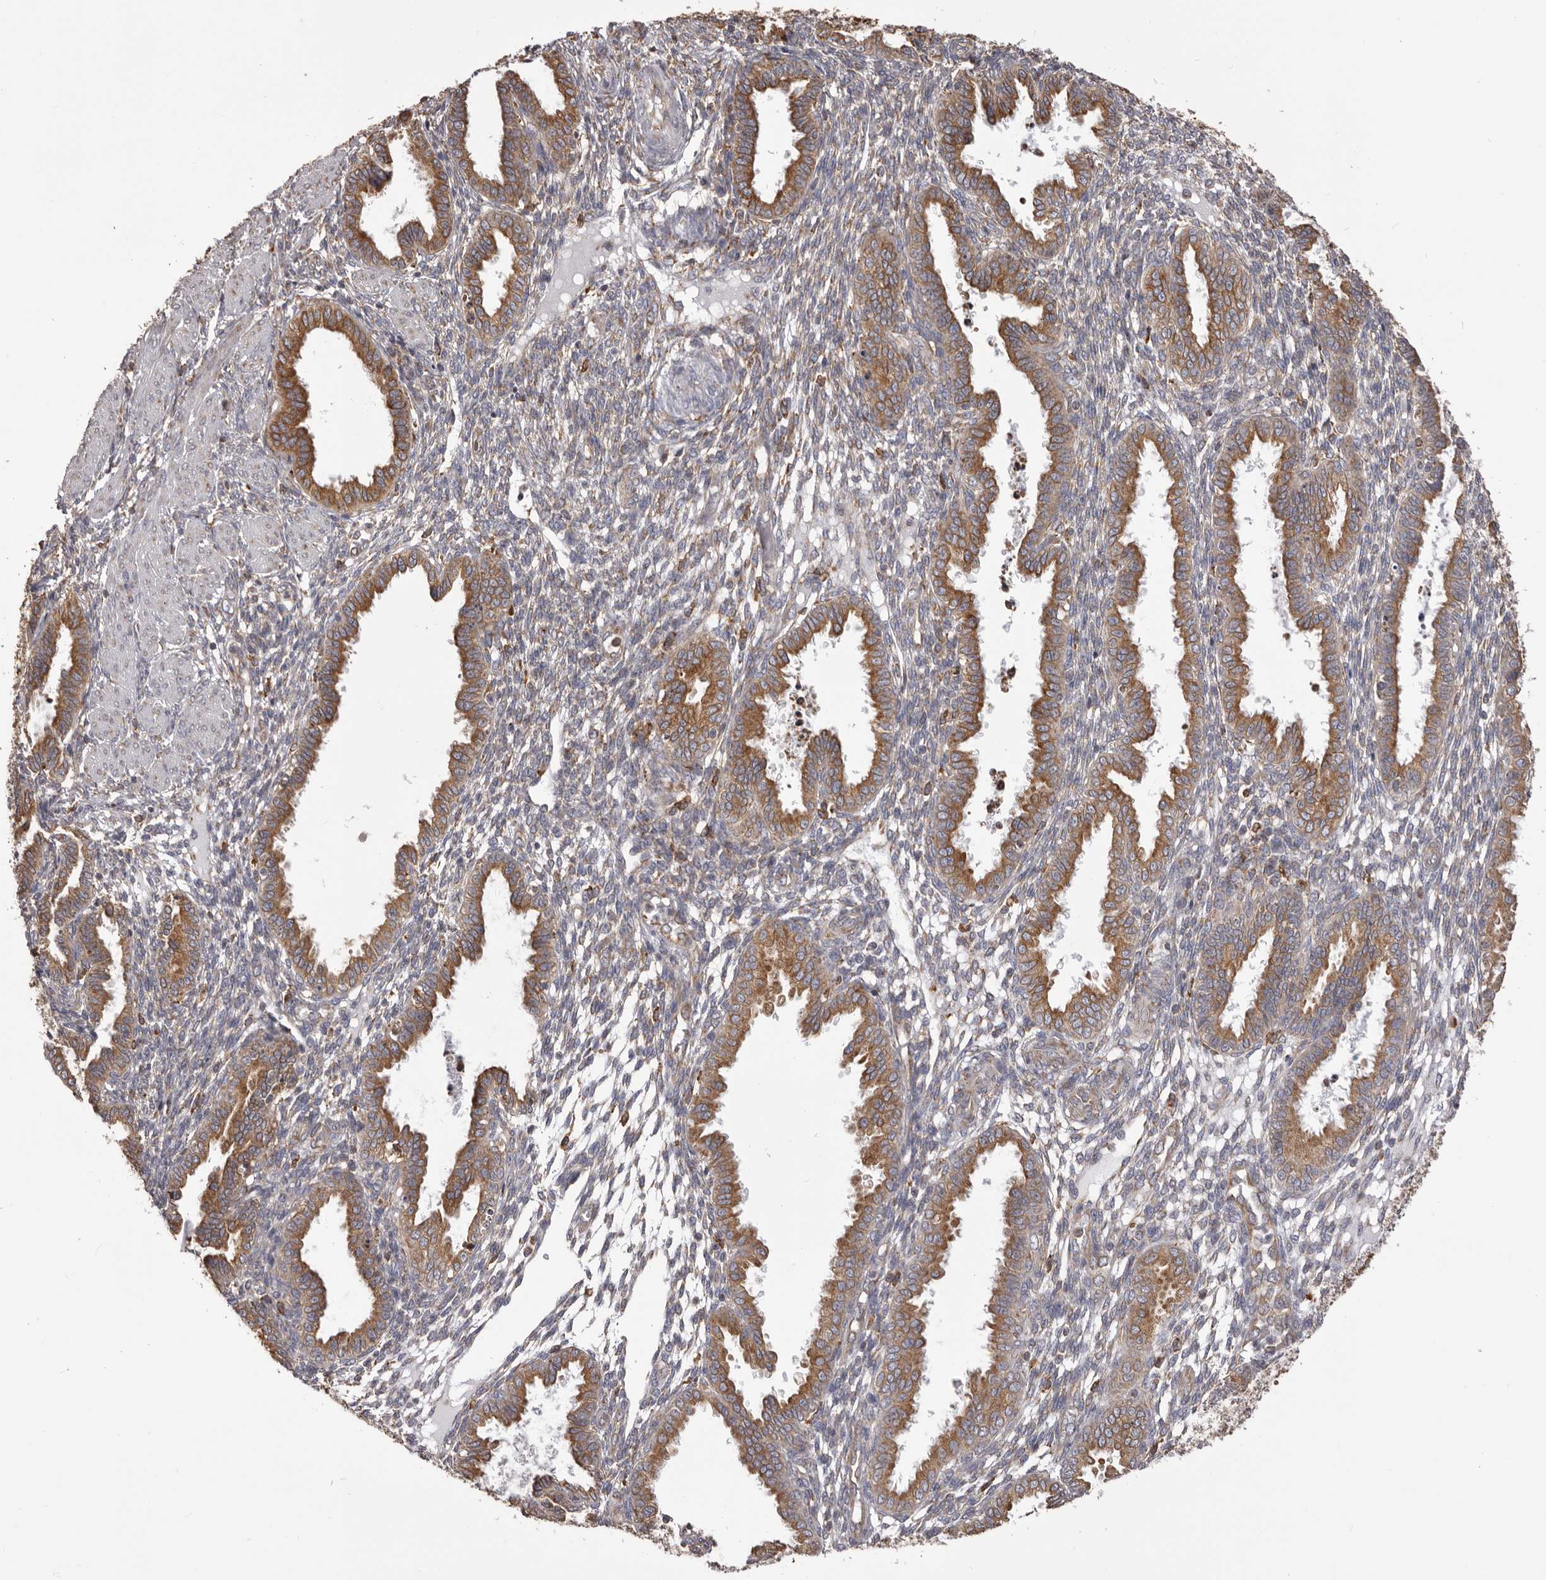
{"staining": {"intensity": "moderate", "quantity": "25%-75%", "location": "cytoplasmic/membranous"}, "tissue": "endometrium", "cell_type": "Cells in endometrial stroma", "image_type": "normal", "snomed": [{"axis": "morphology", "description": "Normal tissue, NOS"}, {"axis": "topography", "description": "Endometrium"}], "caption": "Immunohistochemistry of benign endometrium exhibits medium levels of moderate cytoplasmic/membranous expression in about 25%-75% of cells in endometrial stroma. The staining was performed using DAB (3,3'-diaminobenzidine), with brown indicating positive protein expression. Nuclei are stained blue with hematoxylin.", "gene": "QRSL1", "patient": {"sex": "female", "age": 33}}